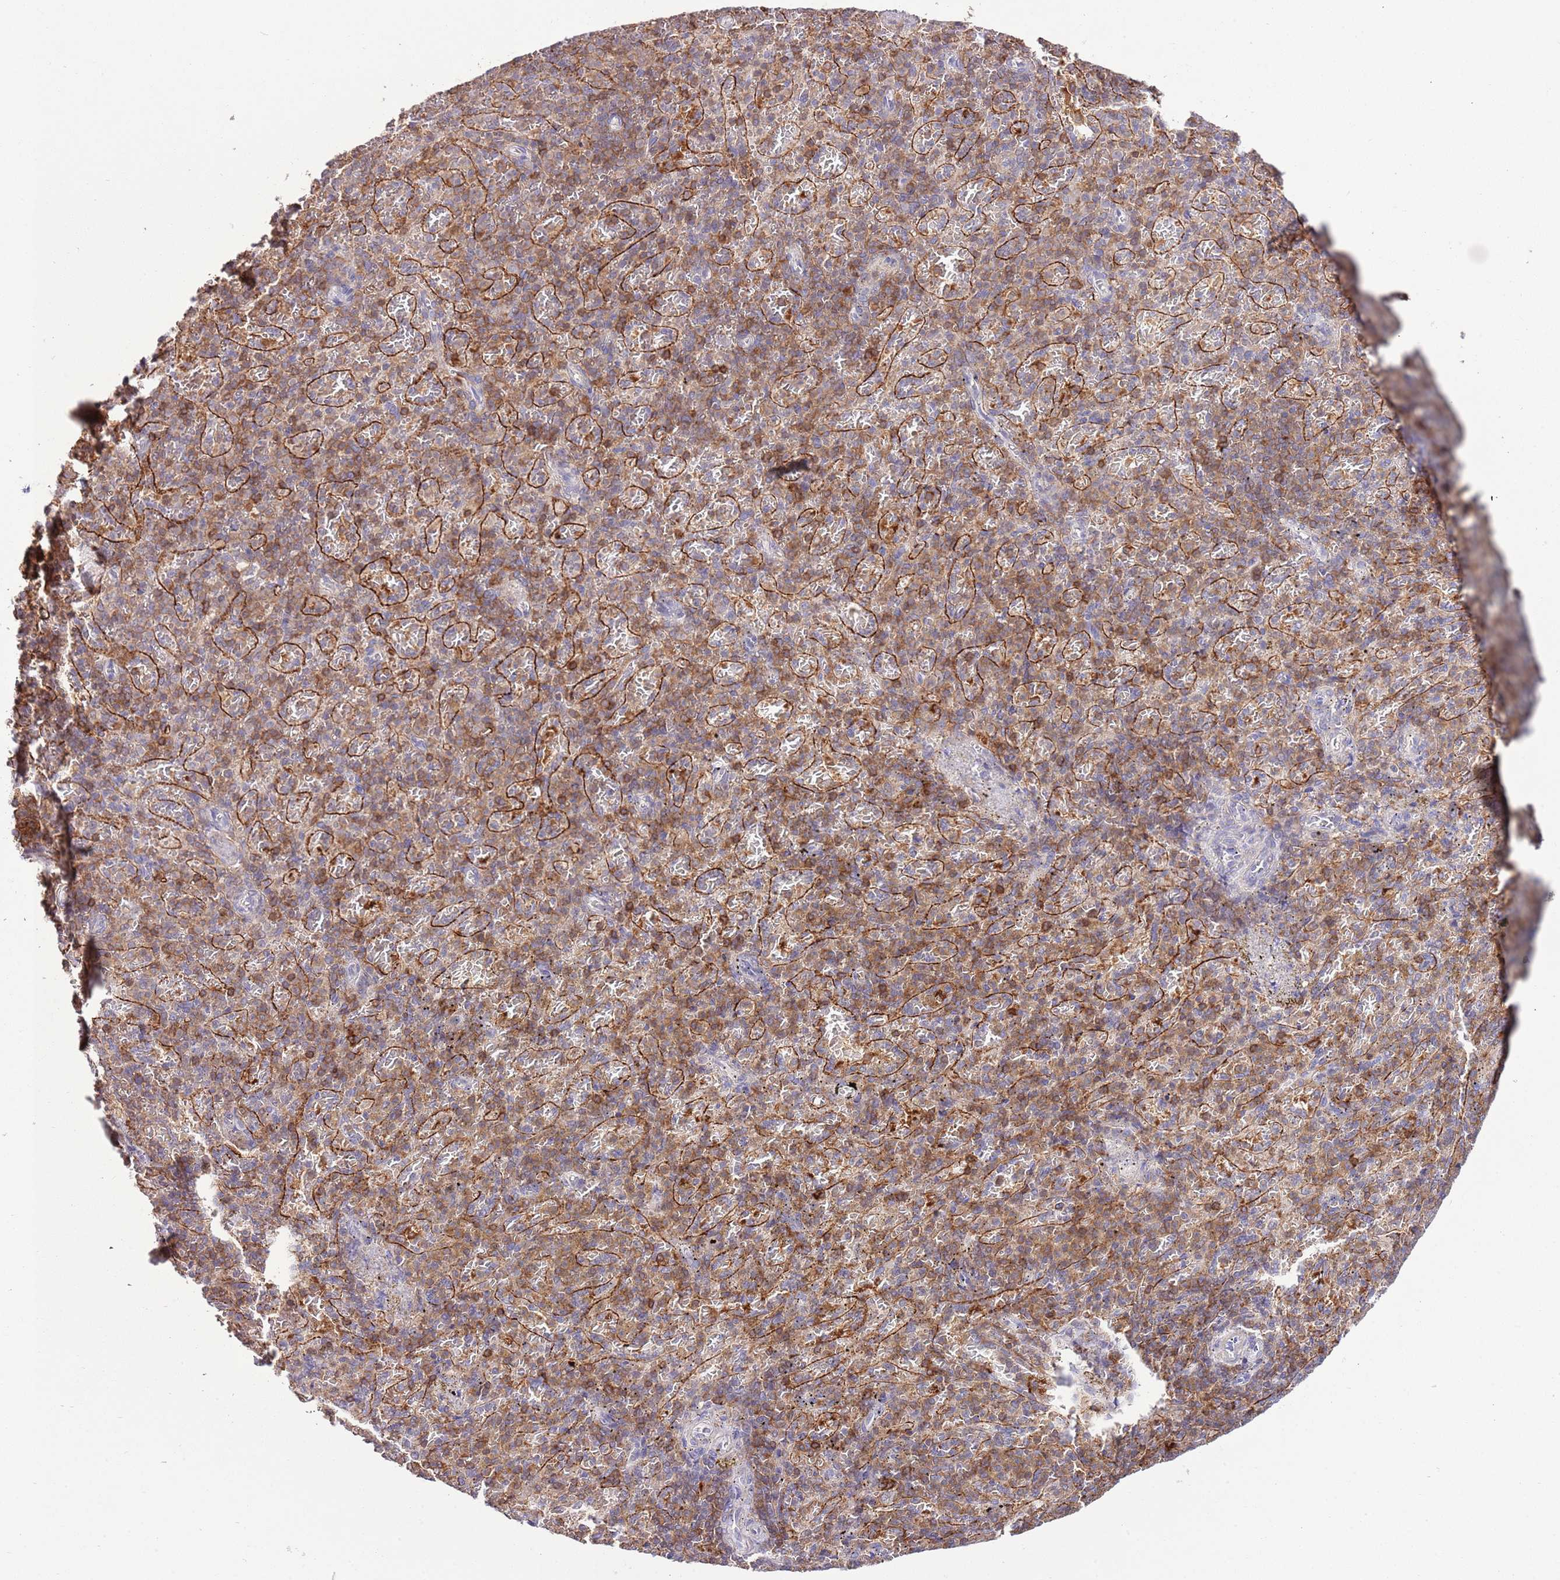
{"staining": {"intensity": "moderate", "quantity": ">75%", "location": "cytoplasmic/membranous"}, "tissue": "spleen", "cell_type": "Cells in red pulp", "image_type": "normal", "snomed": [{"axis": "morphology", "description": "Normal tissue, NOS"}, {"axis": "topography", "description": "Spleen"}], "caption": "Cells in red pulp display medium levels of moderate cytoplasmic/membranous positivity in about >75% of cells in normal spleen.", "gene": "EFHD1", "patient": {"sex": "female", "age": 74}}